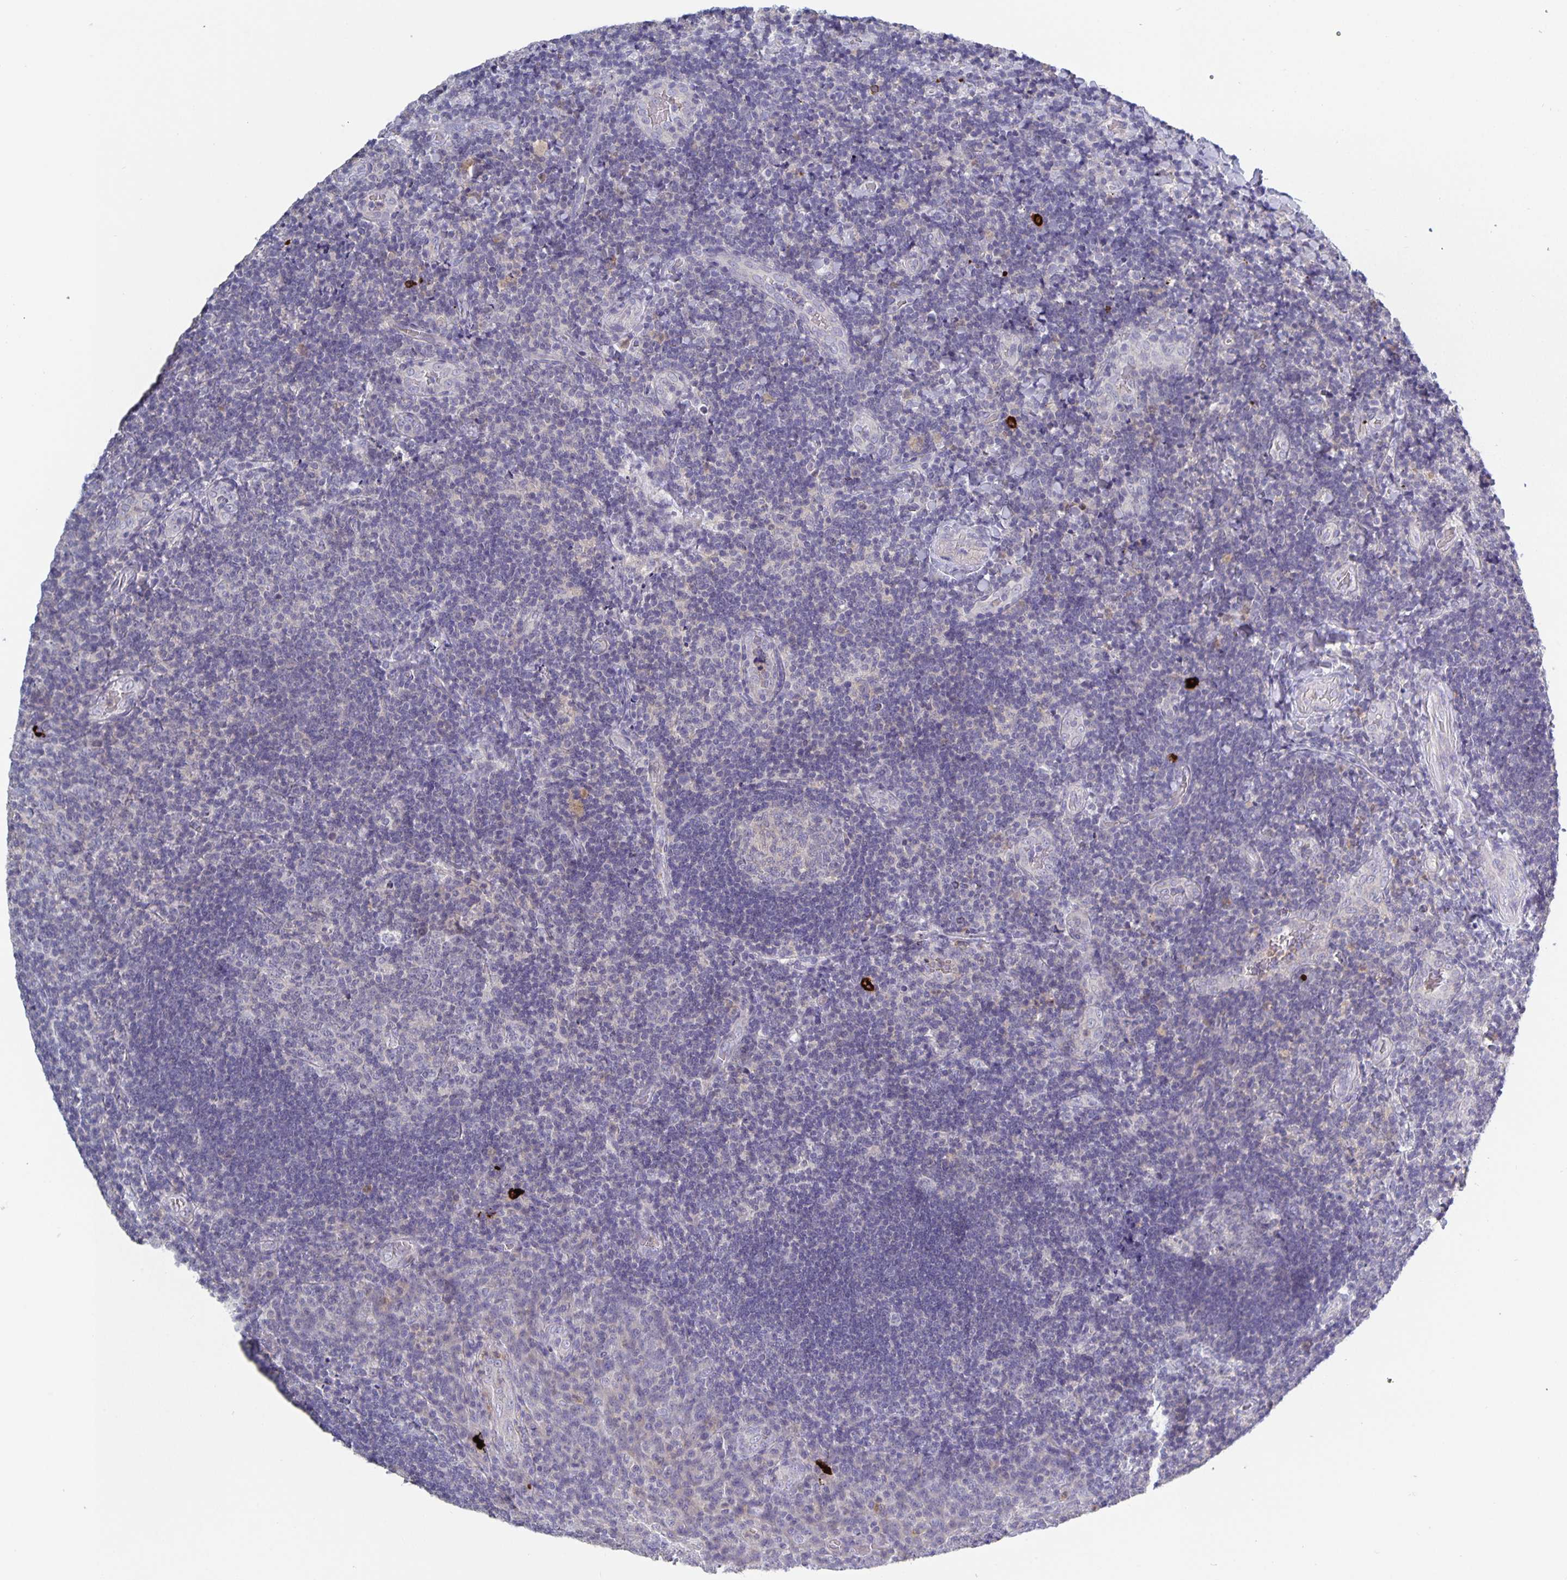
{"staining": {"intensity": "negative", "quantity": "none", "location": "none"}, "tissue": "tonsil", "cell_type": "Germinal center cells", "image_type": "normal", "snomed": [{"axis": "morphology", "description": "Normal tissue, NOS"}, {"axis": "topography", "description": "Tonsil"}], "caption": "High magnification brightfield microscopy of unremarkable tonsil stained with DAB (3,3'-diaminobenzidine) (brown) and counterstained with hematoxylin (blue): germinal center cells show no significant expression.", "gene": "GDF15", "patient": {"sex": "male", "age": 17}}